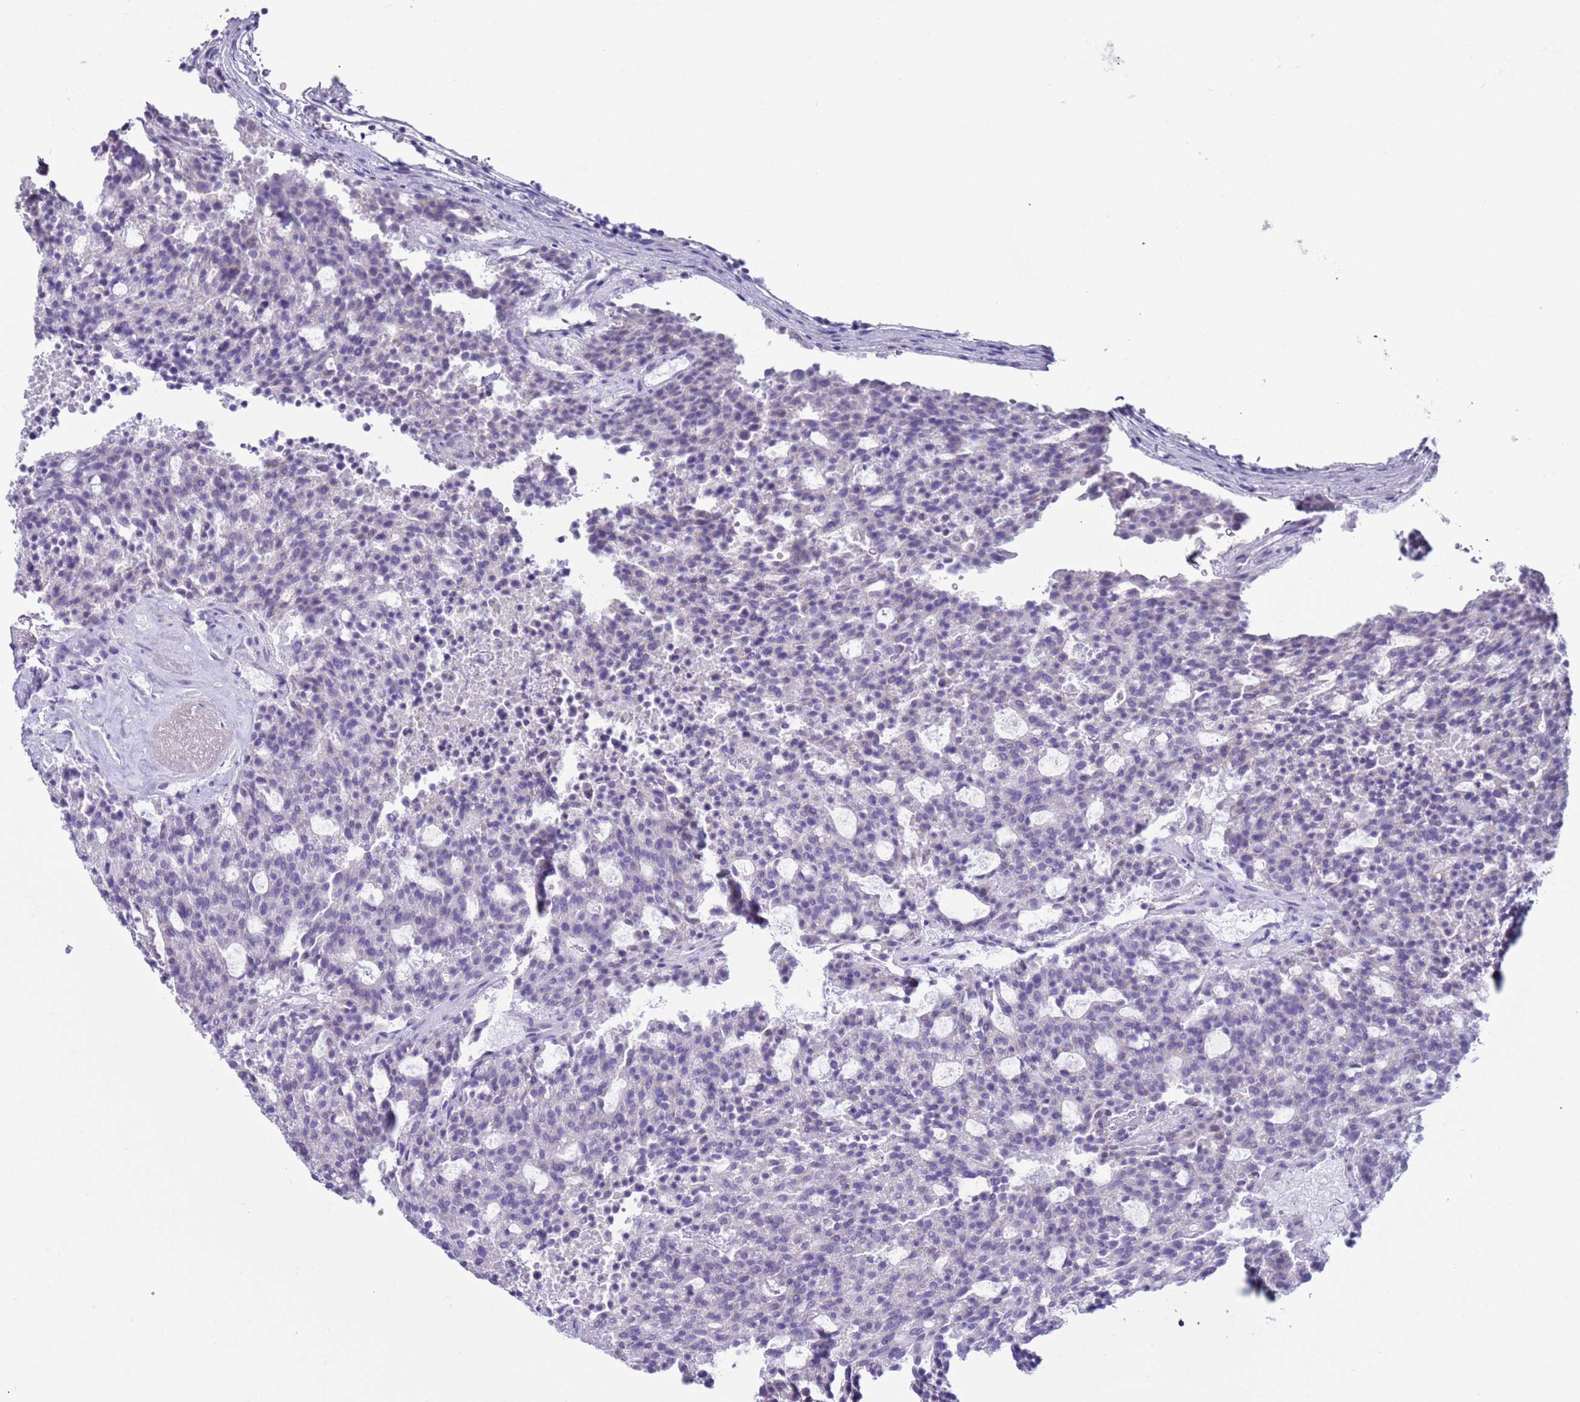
{"staining": {"intensity": "negative", "quantity": "none", "location": "none"}, "tissue": "carcinoid", "cell_type": "Tumor cells", "image_type": "cancer", "snomed": [{"axis": "morphology", "description": "Carcinoid, malignant, NOS"}, {"axis": "topography", "description": "Pancreas"}], "caption": "Protein analysis of malignant carcinoid exhibits no significant staining in tumor cells. (DAB (3,3'-diaminobenzidine) IHC visualized using brightfield microscopy, high magnification).", "gene": "NPAP1", "patient": {"sex": "female", "age": 54}}